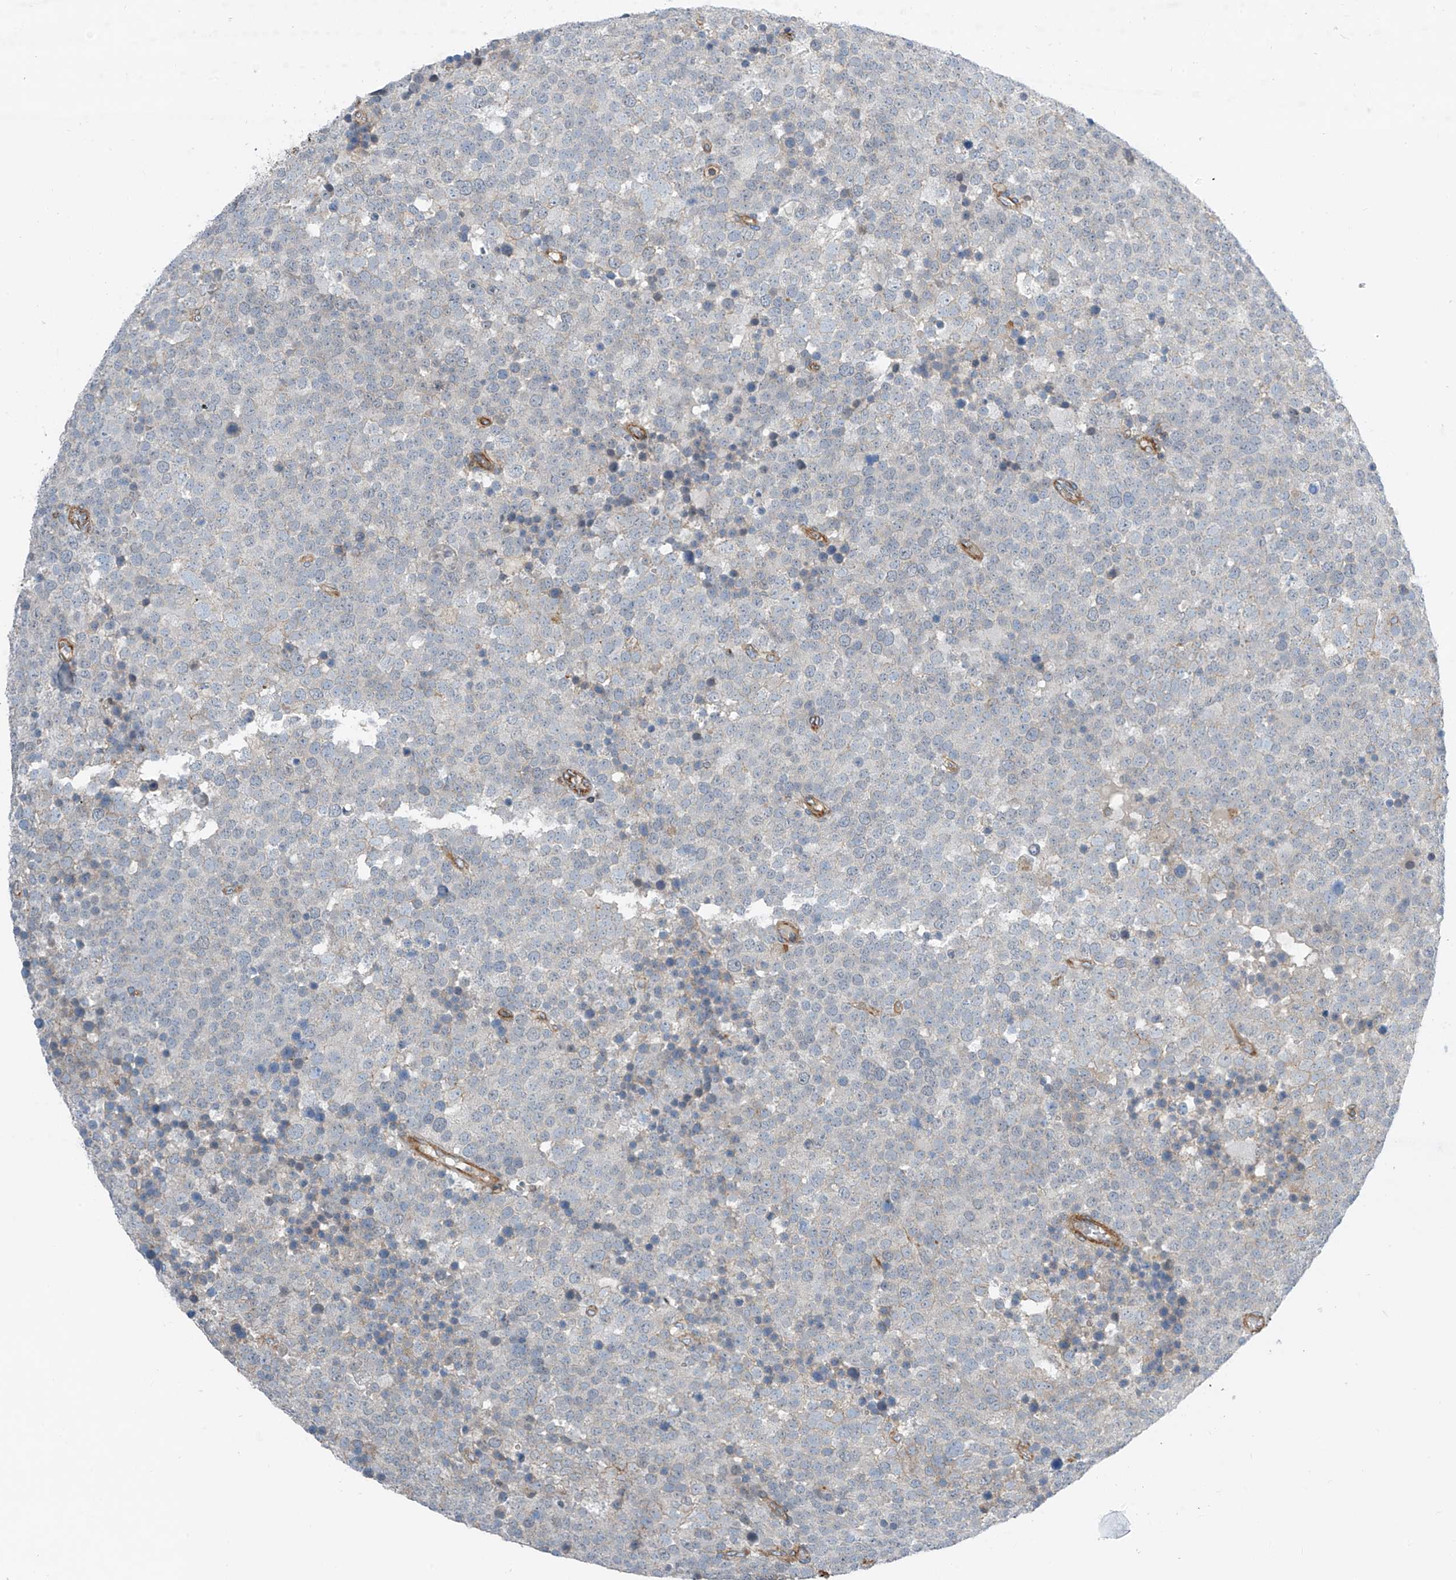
{"staining": {"intensity": "negative", "quantity": "none", "location": "none"}, "tissue": "testis cancer", "cell_type": "Tumor cells", "image_type": "cancer", "snomed": [{"axis": "morphology", "description": "Seminoma, NOS"}, {"axis": "topography", "description": "Testis"}], "caption": "This photomicrograph is of testis cancer (seminoma) stained with immunohistochemistry (IHC) to label a protein in brown with the nuclei are counter-stained blue. There is no staining in tumor cells. (Immunohistochemistry (ihc), brightfield microscopy, high magnification).", "gene": "SLC1A5", "patient": {"sex": "male", "age": 71}}